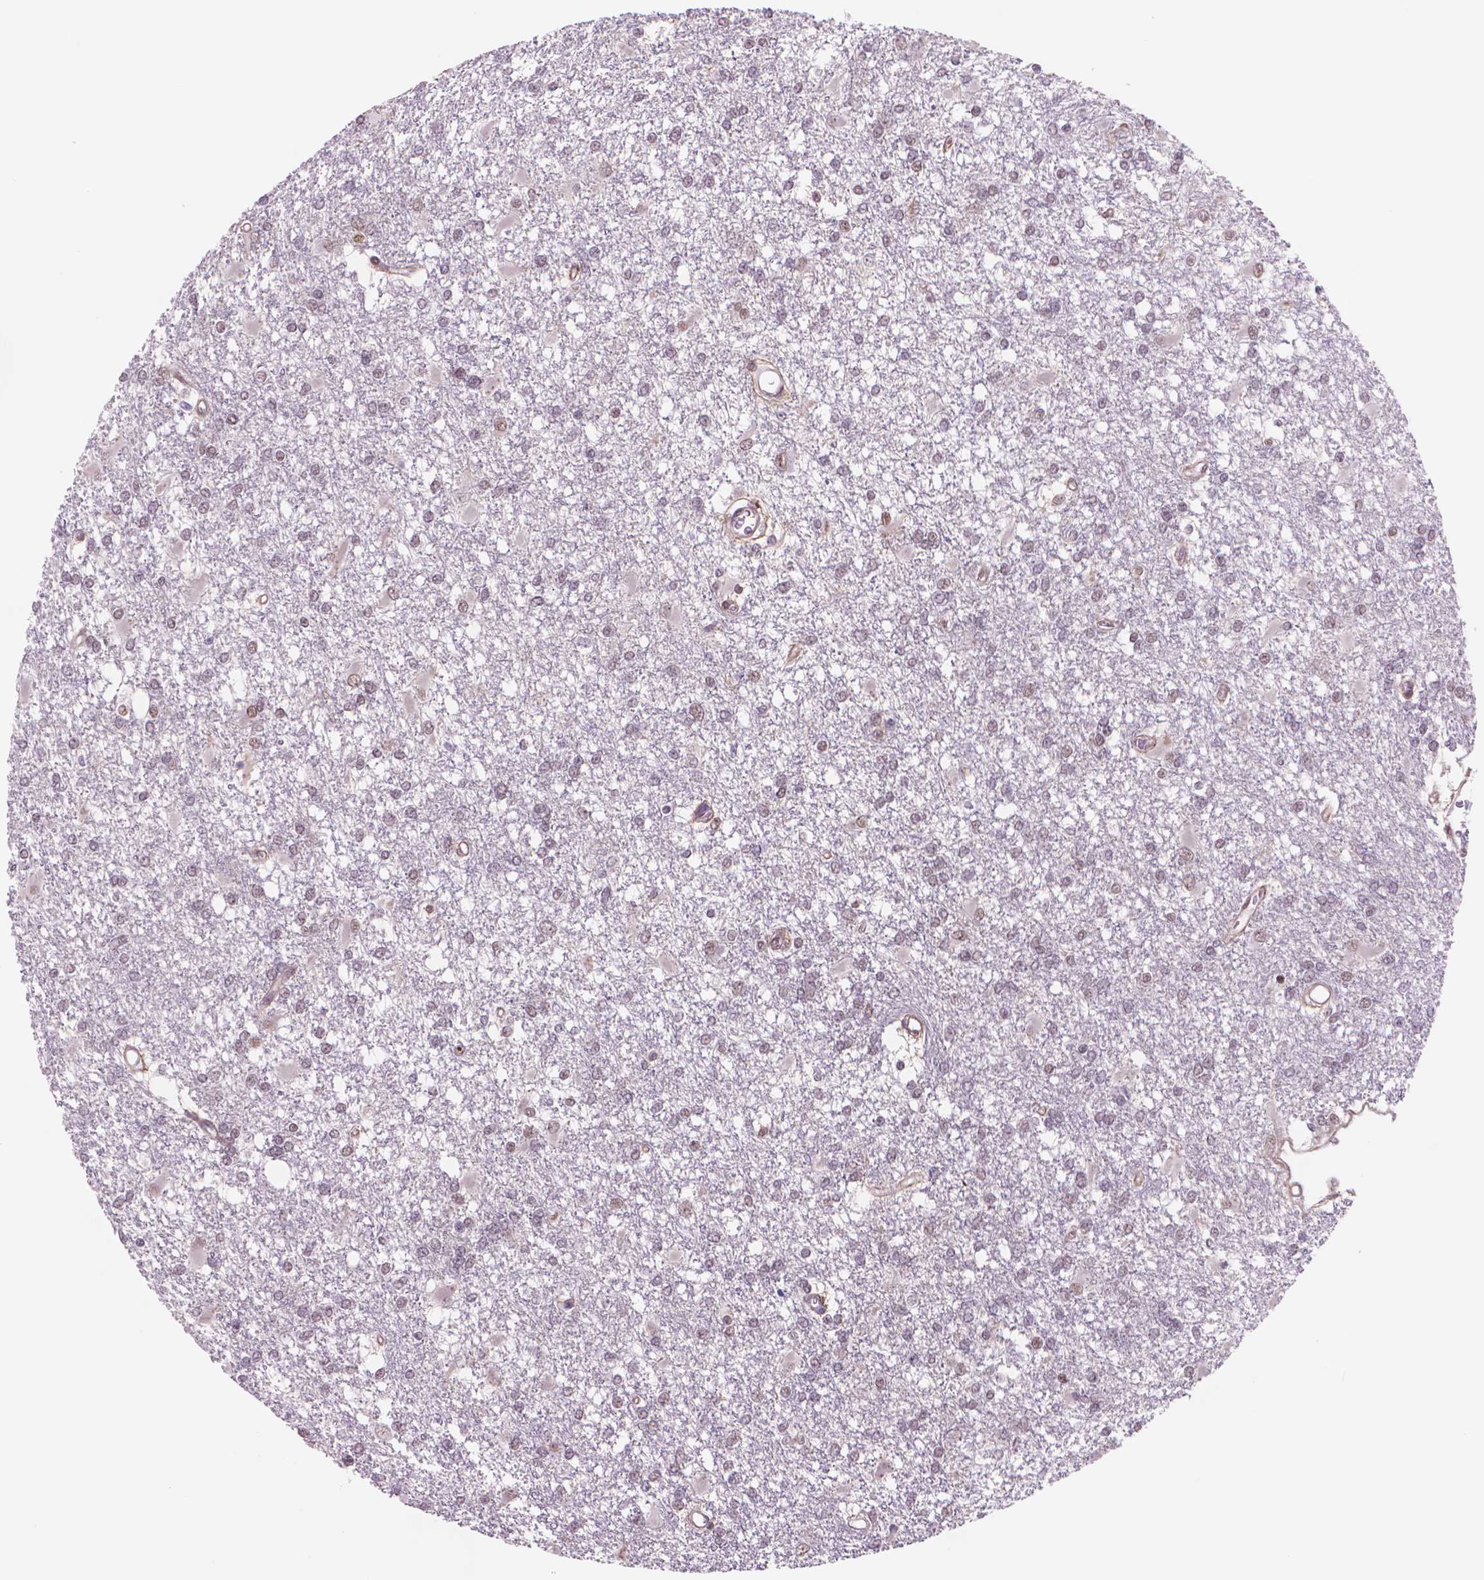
{"staining": {"intensity": "weak", "quantity": "<25%", "location": "nuclear"}, "tissue": "glioma", "cell_type": "Tumor cells", "image_type": "cancer", "snomed": [{"axis": "morphology", "description": "Glioma, malignant, High grade"}, {"axis": "topography", "description": "Cerebral cortex"}], "caption": "An IHC histopathology image of malignant glioma (high-grade) is shown. There is no staining in tumor cells of malignant glioma (high-grade).", "gene": "POLR3D", "patient": {"sex": "male", "age": 79}}